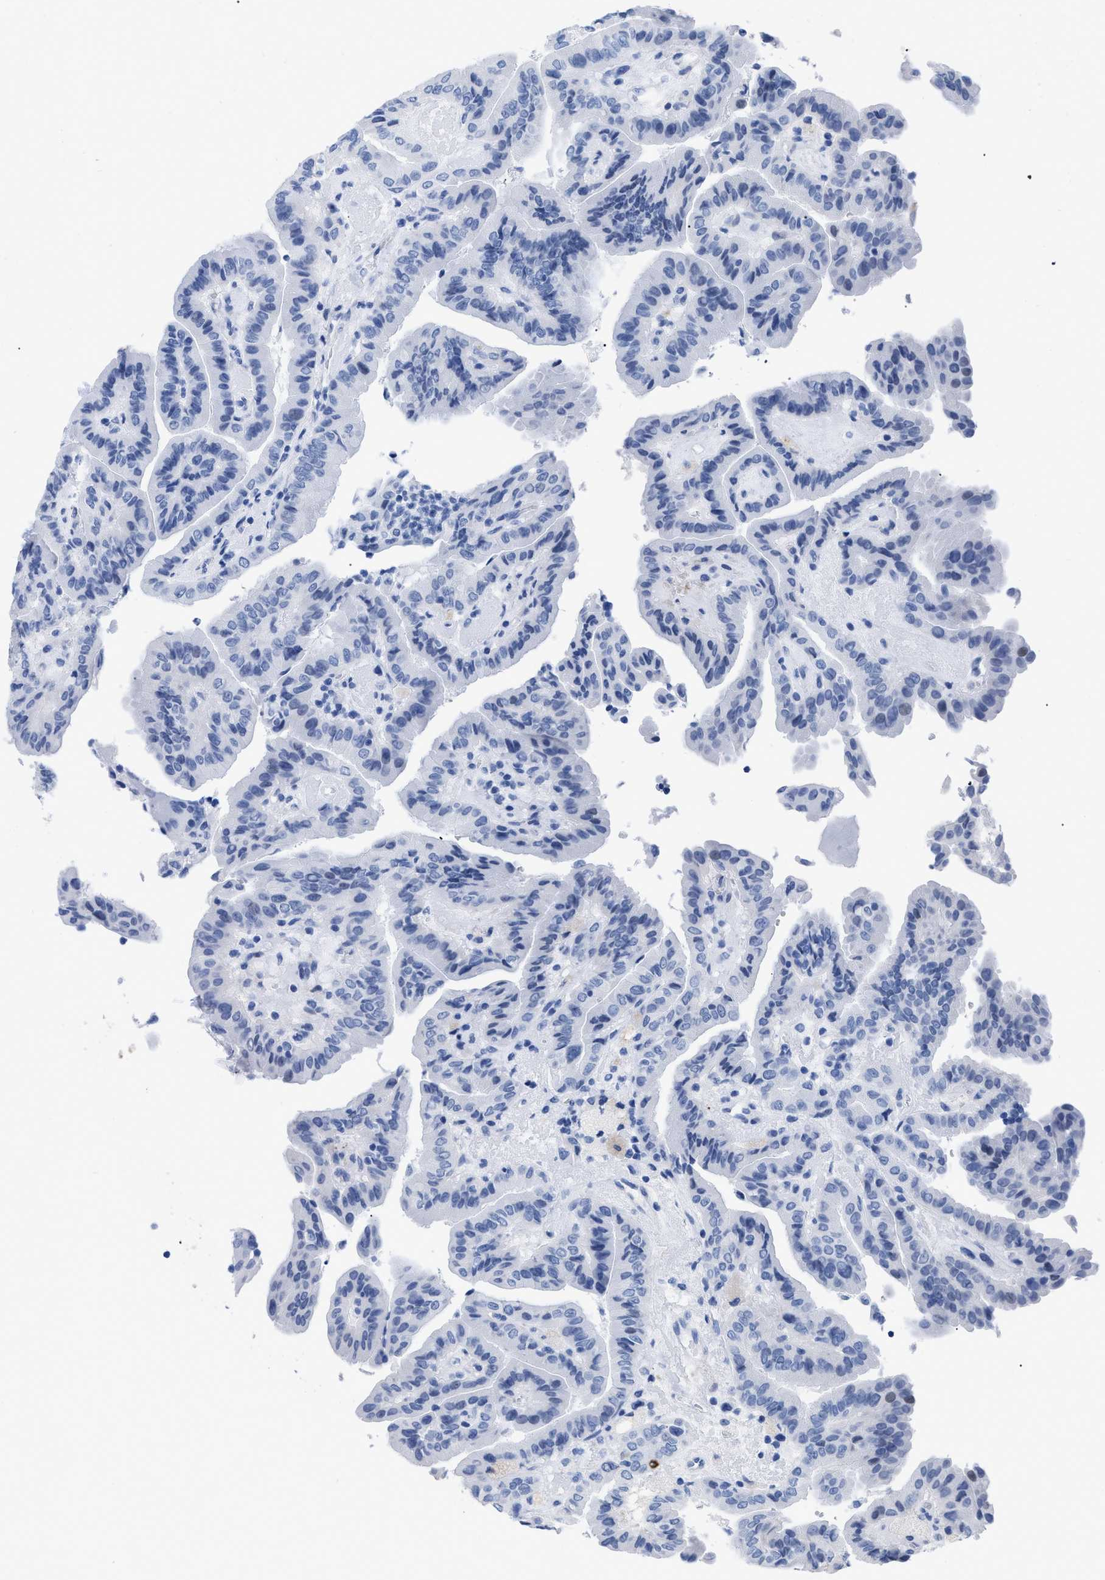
{"staining": {"intensity": "strong", "quantity": "<25%", "location": "cytoplasmic/membranous"}, "tissue": "thyroid cancer", "cell_type": "Tumor cells", "image_type": "cancer", "snomed": [{"axis": "morphology", "description": "Papillary adenocarcinoma, NOS"}, {"axis": "topography", "description": "Thyroid gland"}], "caption": "An IHC histopathology image of neoplastic tissue is shown. Protein staining in brown highlights strong cytoplasmic/membranous positivity in thyroid cancer within tumor cells. Nuclei are stained in blue.", "gene": "DUSP26", "patient": {"sex": "male", "age": 33}}